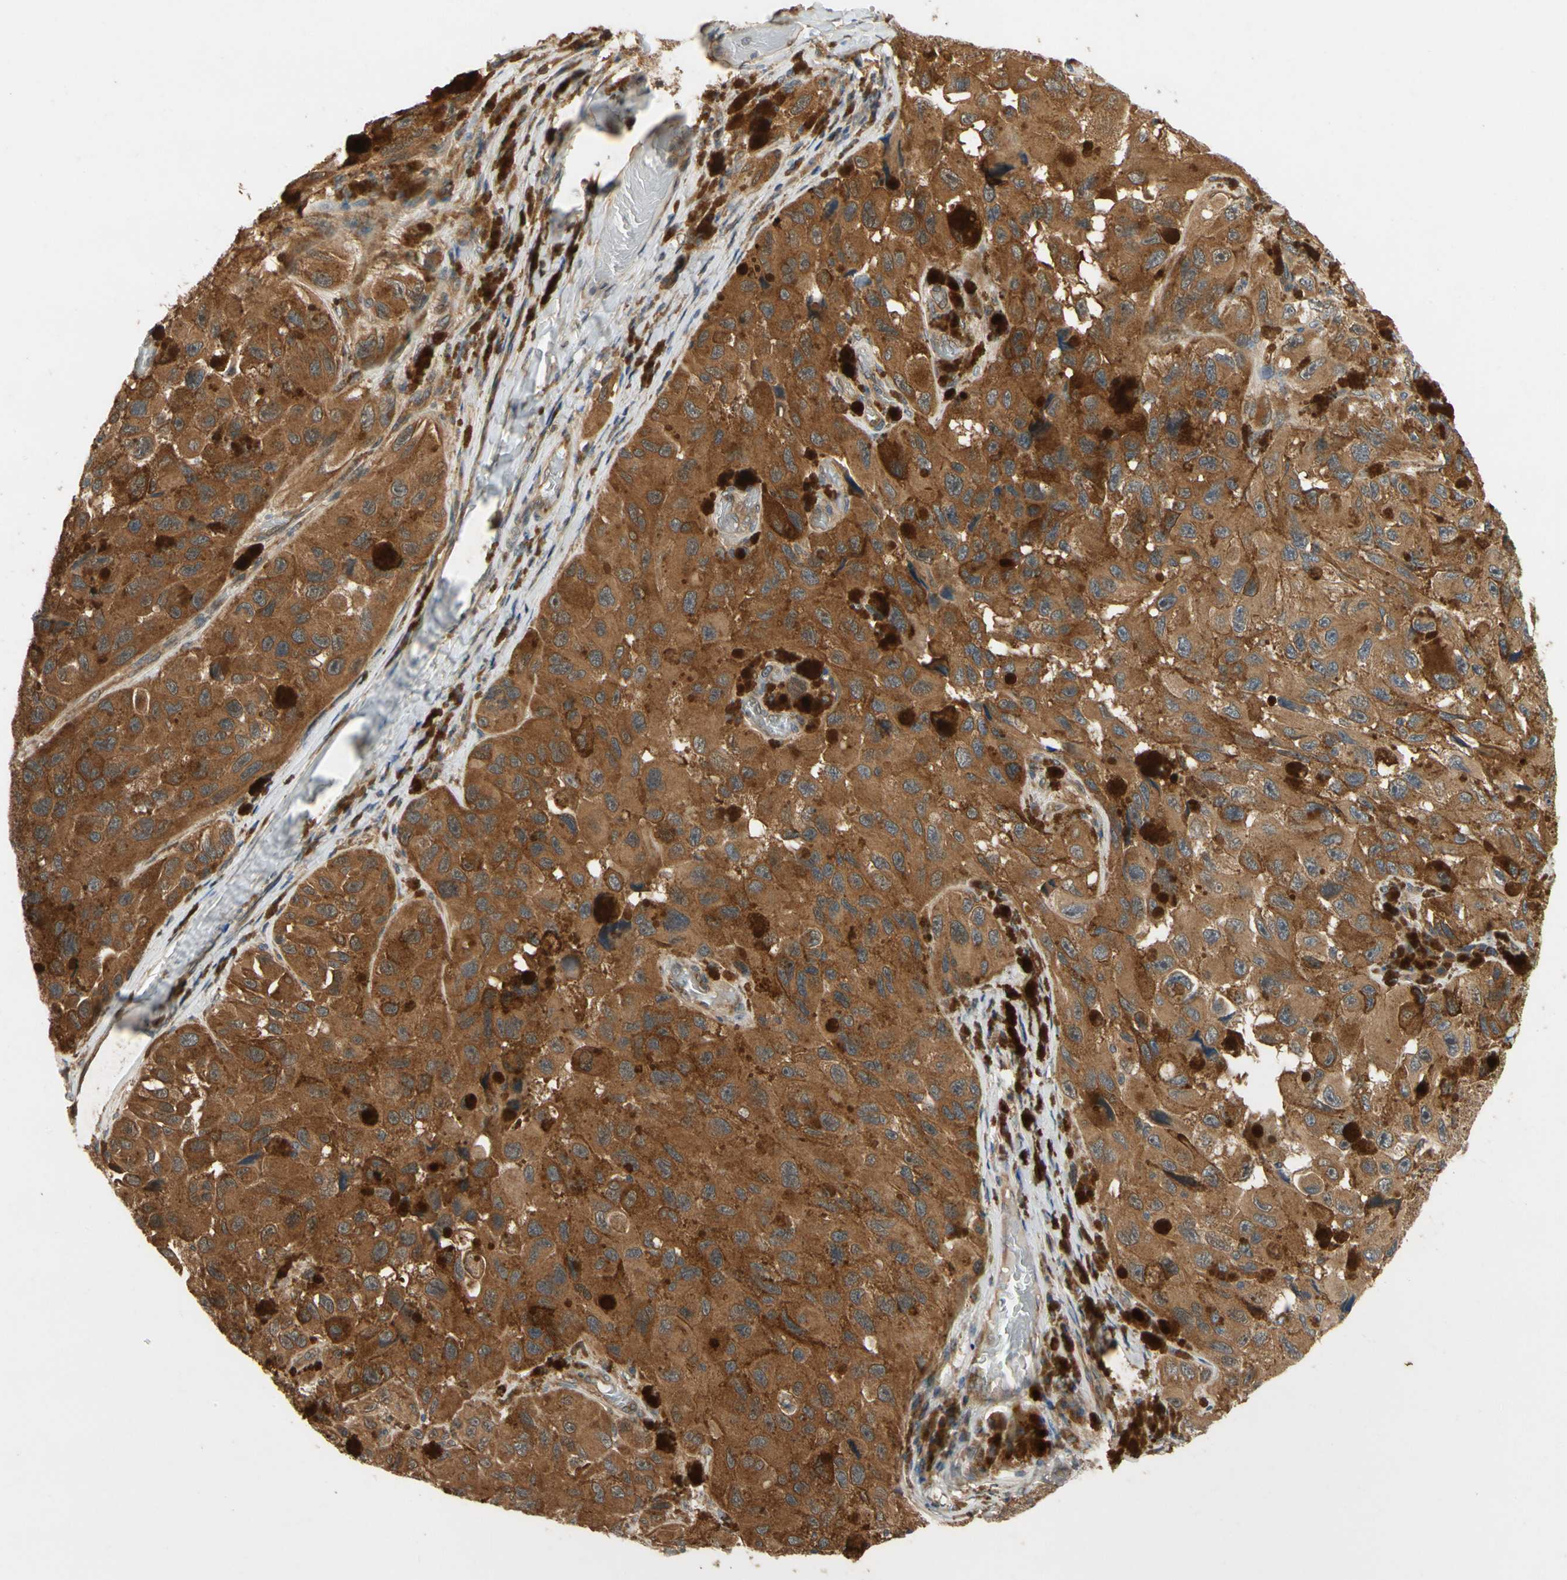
{"staining": {"intensity": "strong", "quantity": ">75%", "location": "cytoplasmic/membranous"}, "tissue": "melanoma", "cell_type": "Tumor cells", "image_type": "cancer", "snomed": [{"axis": "morphology", "description": "Malignant melanoma, NOS"}, {"axis": "topography", "description": "Skin"}], "caption": "Immunohistochemical staining of human malignant melanoma shows high levels of strong cytoplasmic/membranous staining in approximately >75% of tumor cells.", "gene": "TDRP", "patient": {"sex": "female", "age": 73}}